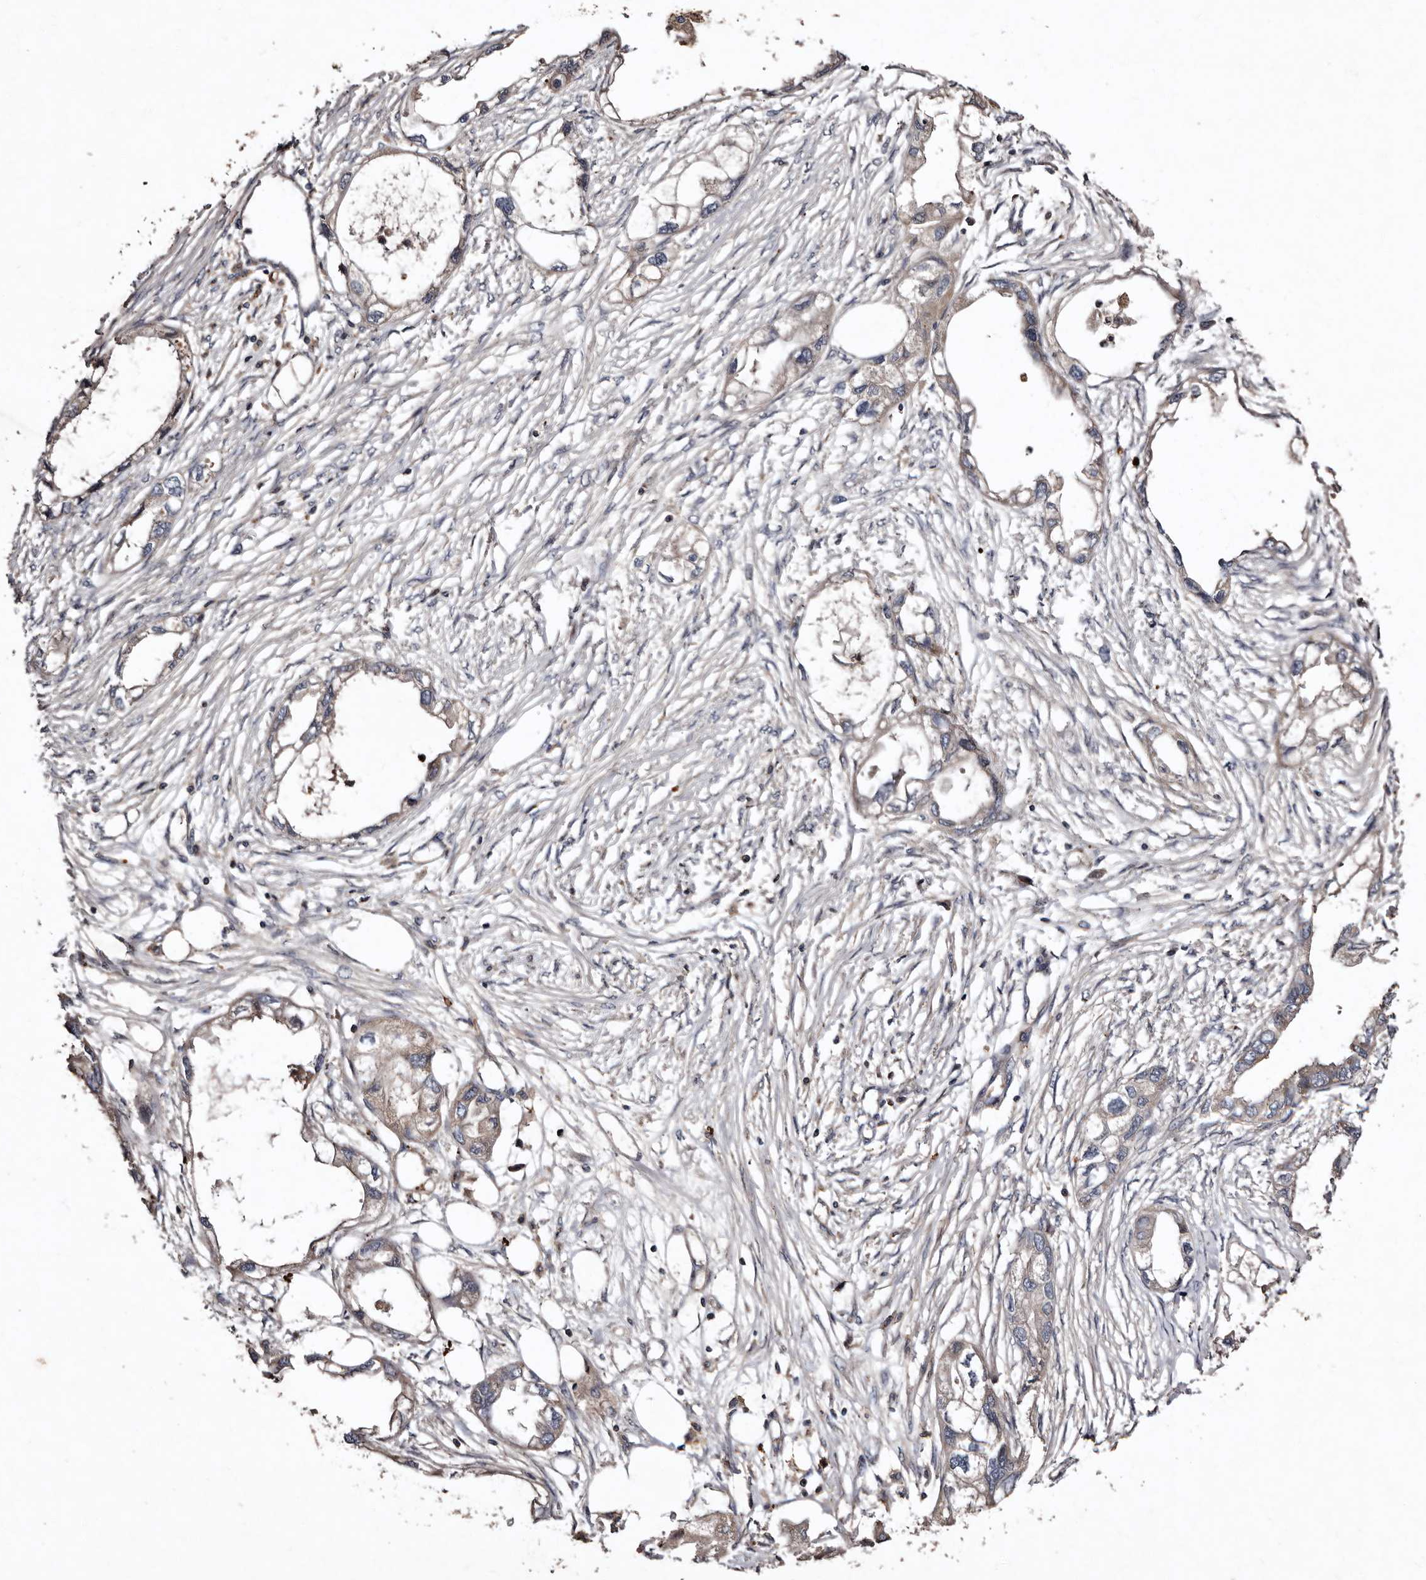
{"staining": {"intensity": "negative", "quantity": "none", "location": "none"}, "tissue": "endometrial cancer", "cell_type": "Tumor cells", "image_type": "cancer", "snomed": [{"axis": "morphology", "description": "Adenocarcinoma, NOS"}, {"axis": "morphology", "description": "Adenocarcinoma, metastatic, NOS"}, {"axis": "topography", "description": "Adipose tissue"}, {"axis": "topography", "description": "Endometrium"}], "caption": "Immunohistochemistry (IHC) image of neoplastic tissue: human adenocarcinoma (endometrial) stained with DAB exhibits no significant protein positivity in tumor cells.", "gene": "PRKD3", "patient": {"sex": "female", "age": 67}}